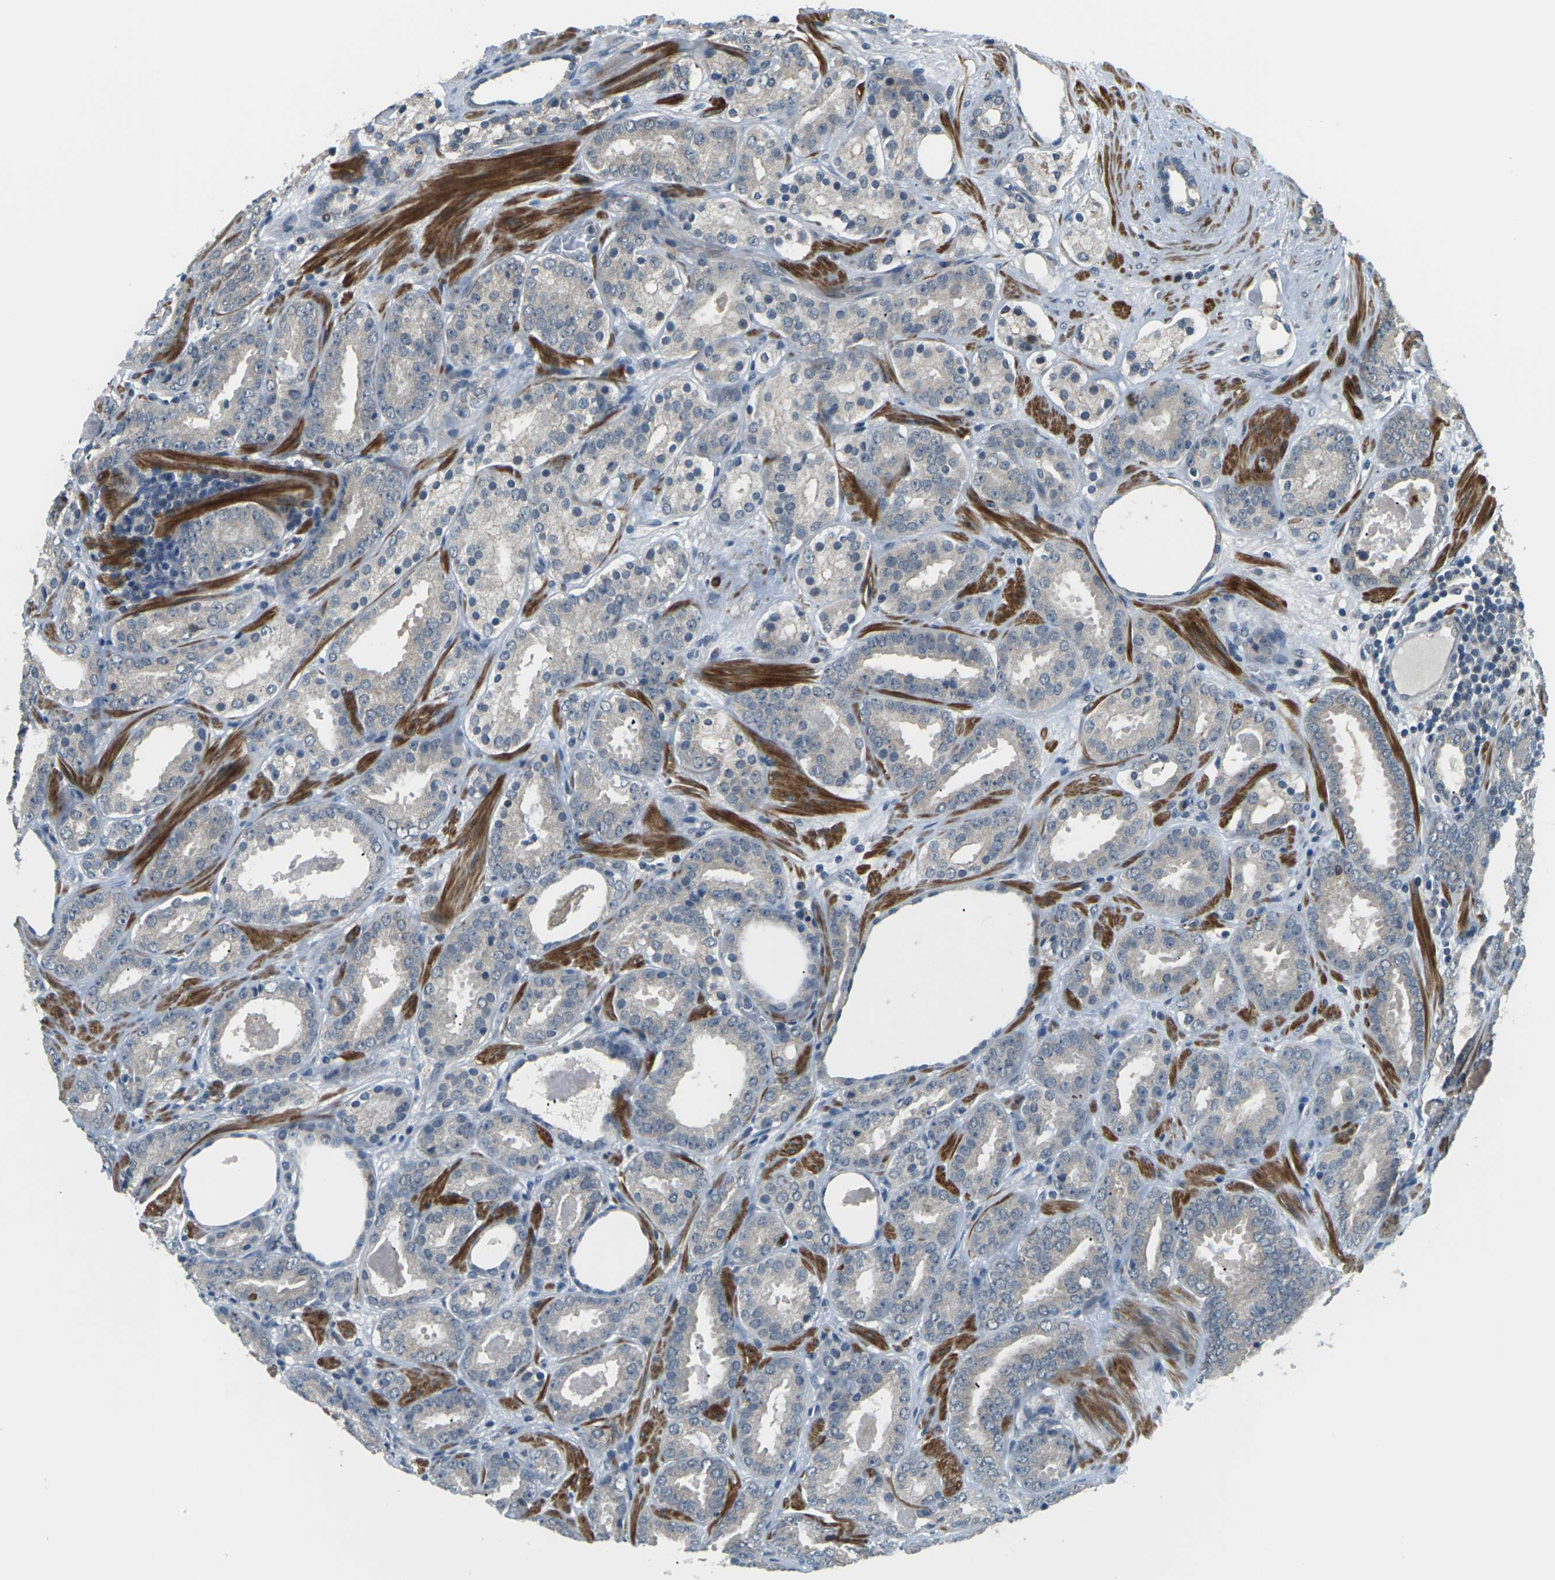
{"staining": {"intensity": "negative", "quantity": "none", "location": "none"}, "tissue": "prostate cancer", "cell_type": "Tumor cells", "image_type": "cancer", "snomed": [{"axis": "morphology", "description": "Adenocarcinoma, Low grade"}, {"axis": "topography", "description": "Prostate"}], "caption": "The IHC histopathology image has no significant expression in tumor cells of prostate adenocarcinoma (low-grade) tissue.", "gene": "SLC13A3", "patient": {"sex": "male", "age": 69}}